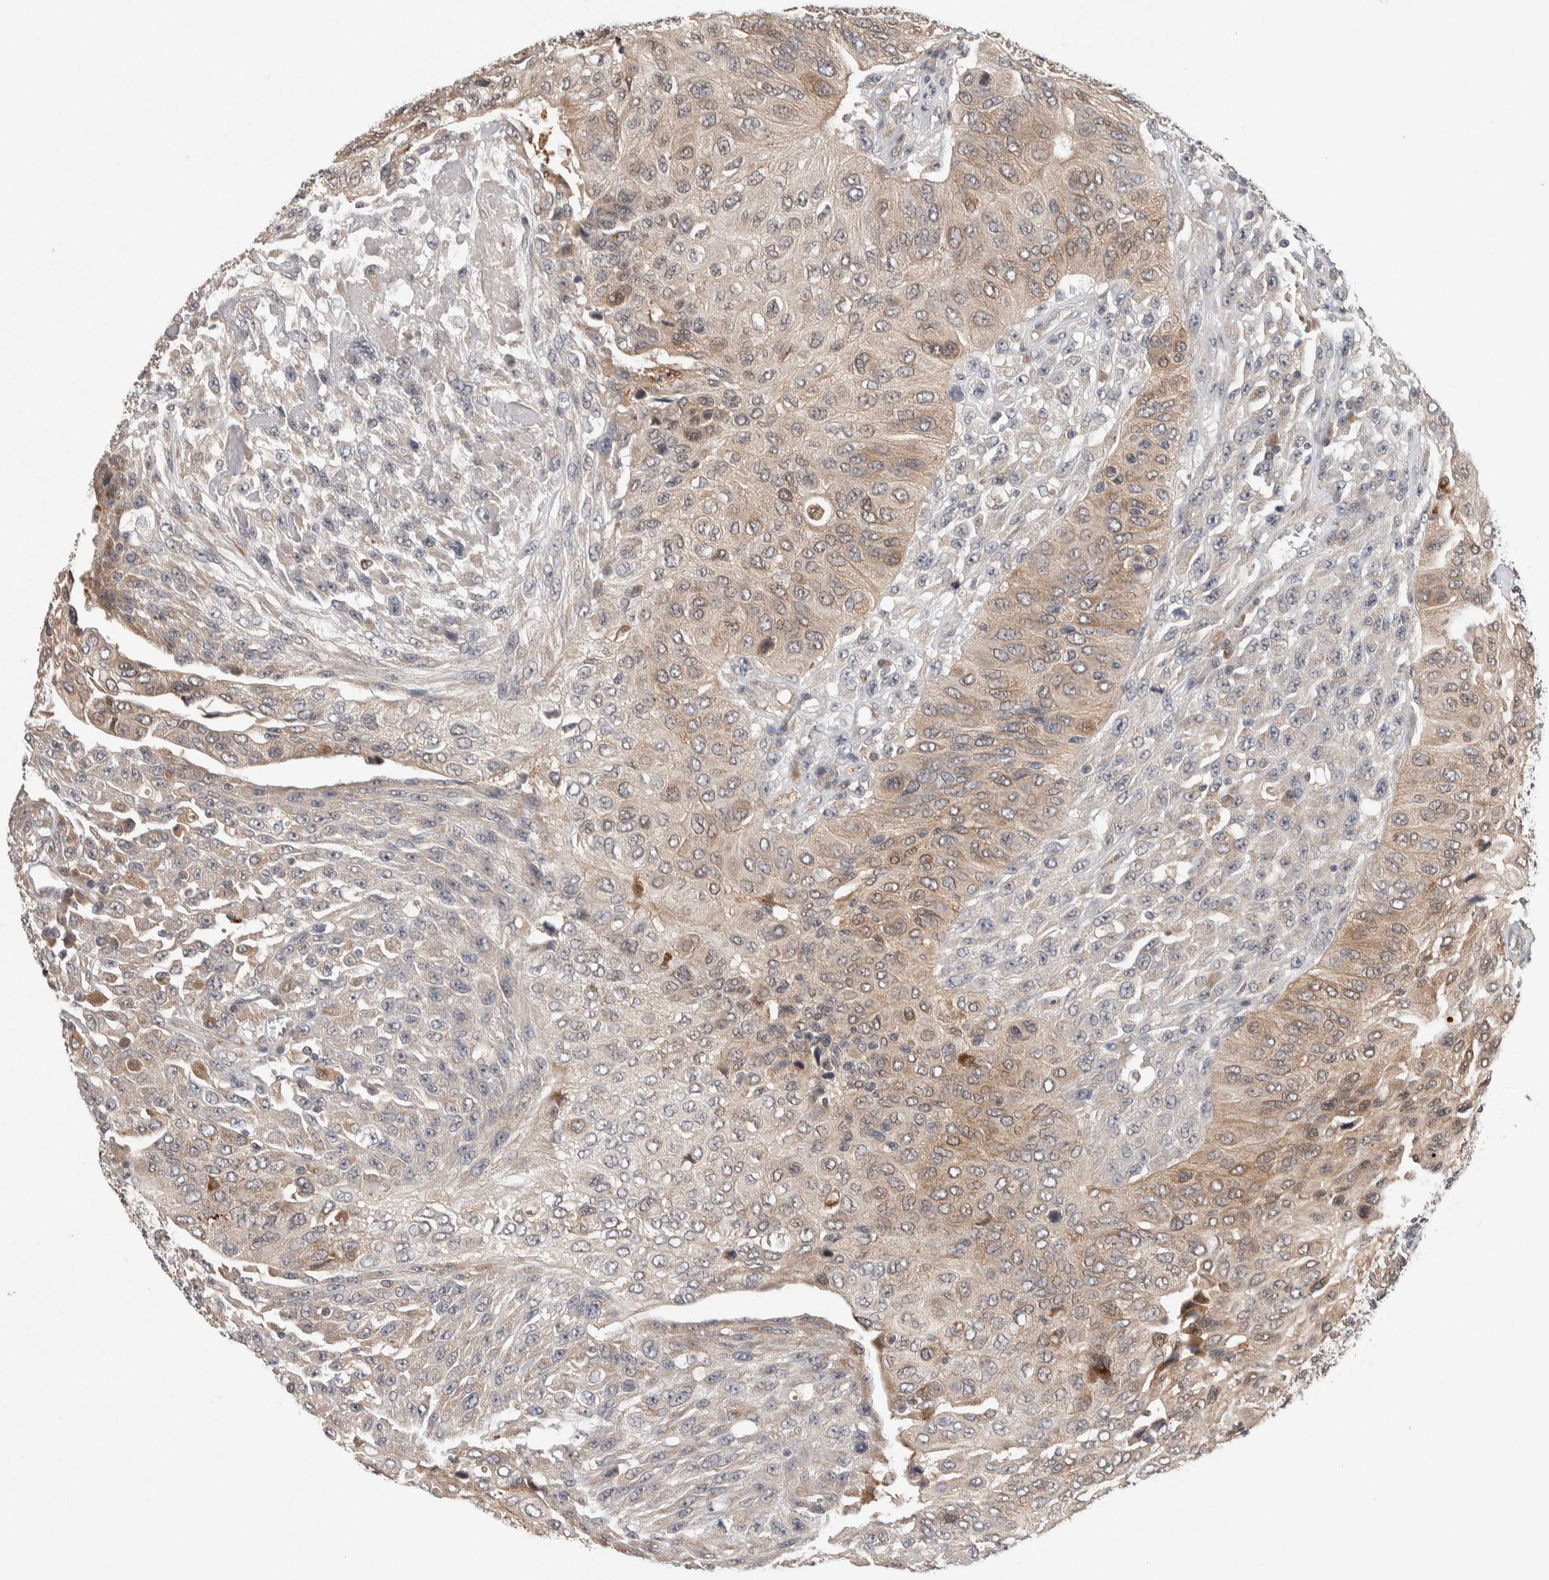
{"staining": {"intensity": "weak", "quantity": ">75%", "location": "cytoplasmic/membranous"}, "tissue": "urothelial cancer", "cell_type": "Tumor cells", "image_type": "cancer", "snomed": [{"axis": "morphology", "description": "Urothelial carcinoma, High grade"}, {"axis": "topography", "description": "Urinary bladder"}], "caption": "Tumor cells exhibit low levels of weak cytoplasmic/membranous staining in about >75% of cells in urothelial cancer. (DAB (3,3'-diaminobenzidine) = brown stain, brightfield microscopy at high magnification).", "gene": "KCNK1", "patient": {"sex": "male", "age": 66}}